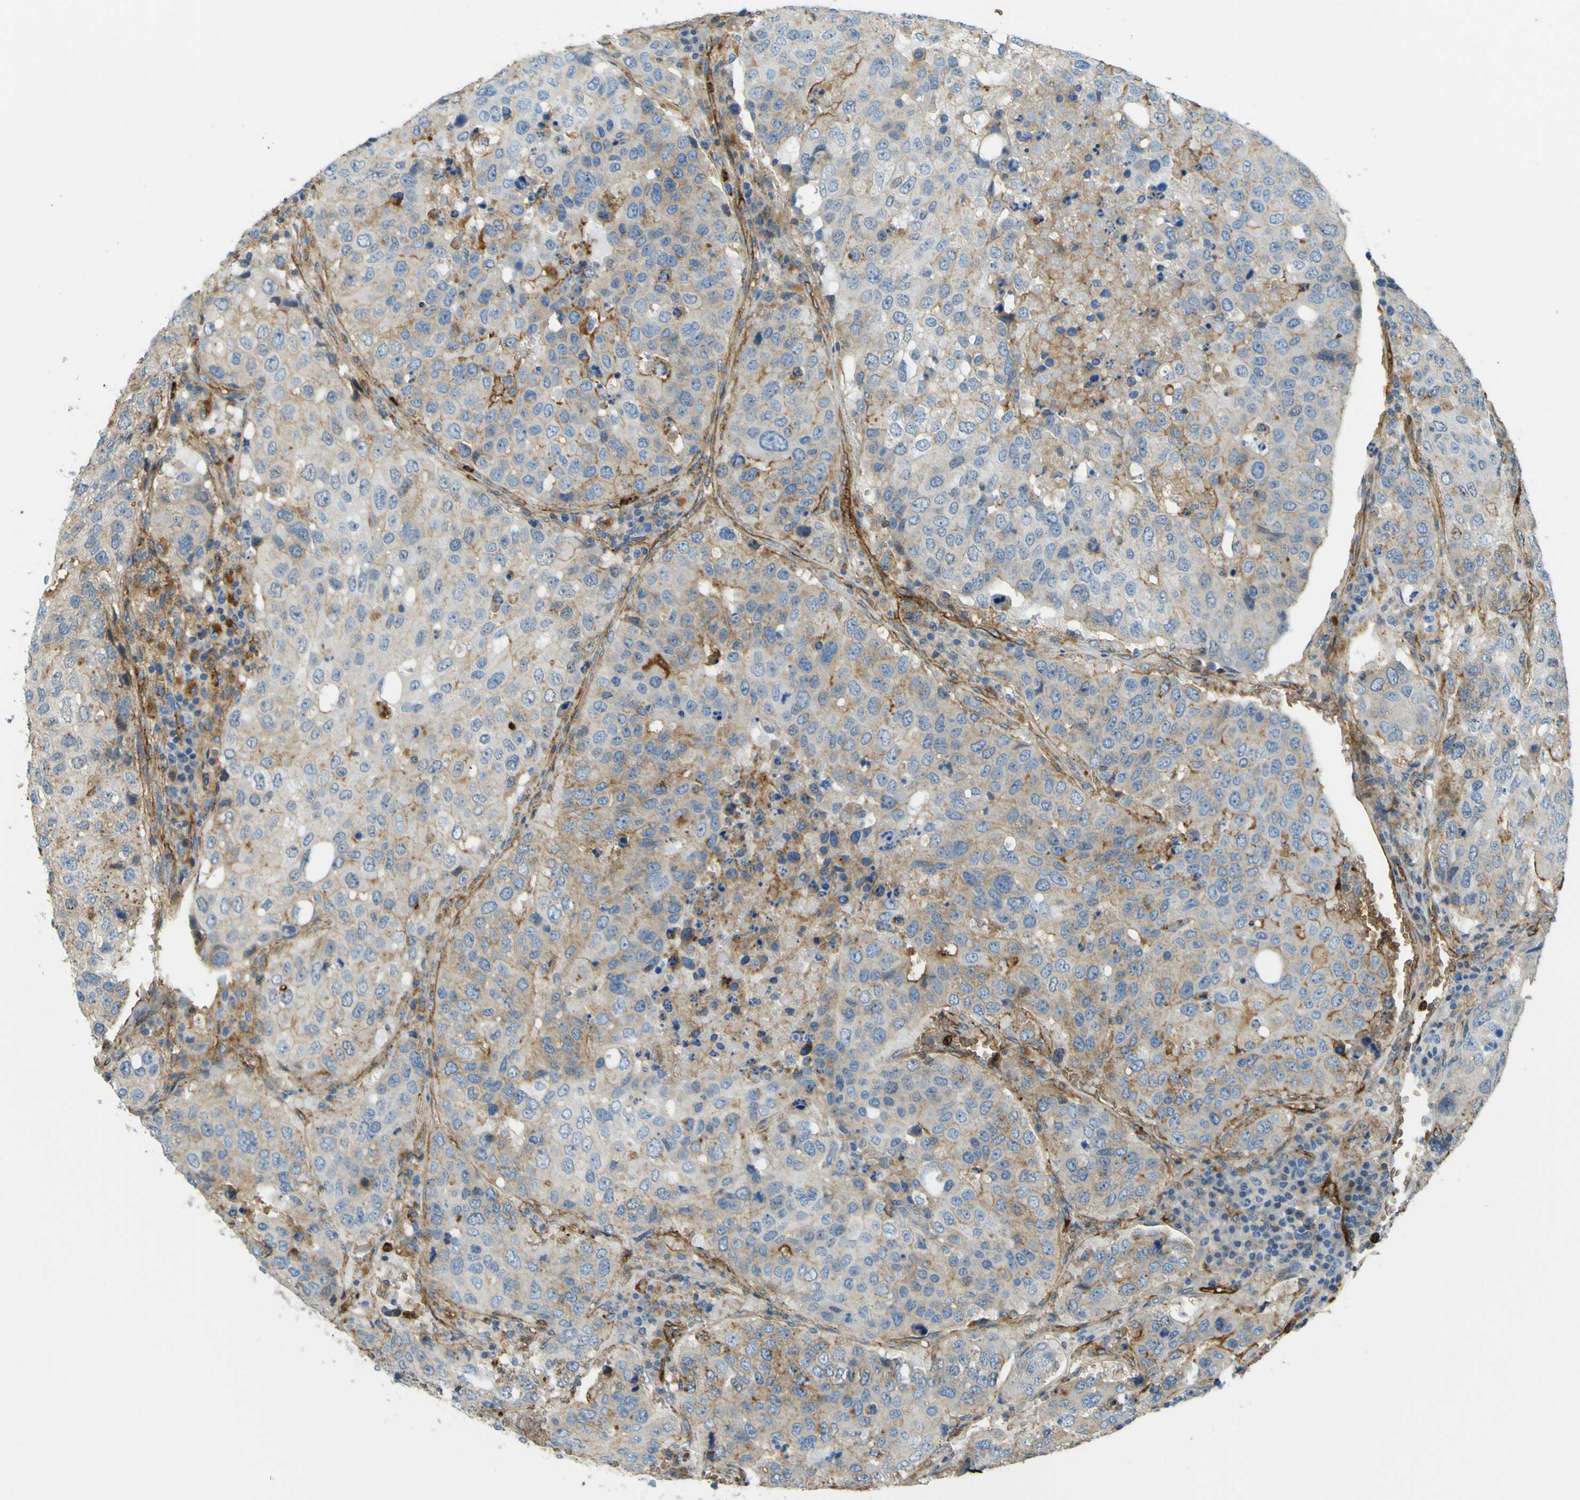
{"staining": {"intensity": "moderate", "quantity": "25%-75%", "location": "cytoplasmic/membranous"}, "tissue": "urothelial cancer", "cell_type": "Tumor cells", "image_type": "cancer", "snomed": [{"axis": "morphology", "description": "Urothelial carcinoma, High grade"}, {"axis": "topography", "description": "Lymph node"}, {"axis": "topography", "description": "Urinary bladder"}], "caption": "Immunohistochemistry (IHC) micrograph of human urothelial cancer stained for a protein (brown), which shows medium levels of moderate cytoplasmic/membranous positivity in approximately 25%-75% of tumor cells.", "gene": "PLXDC1", "patient": {"sex": "male", "age": 51}}